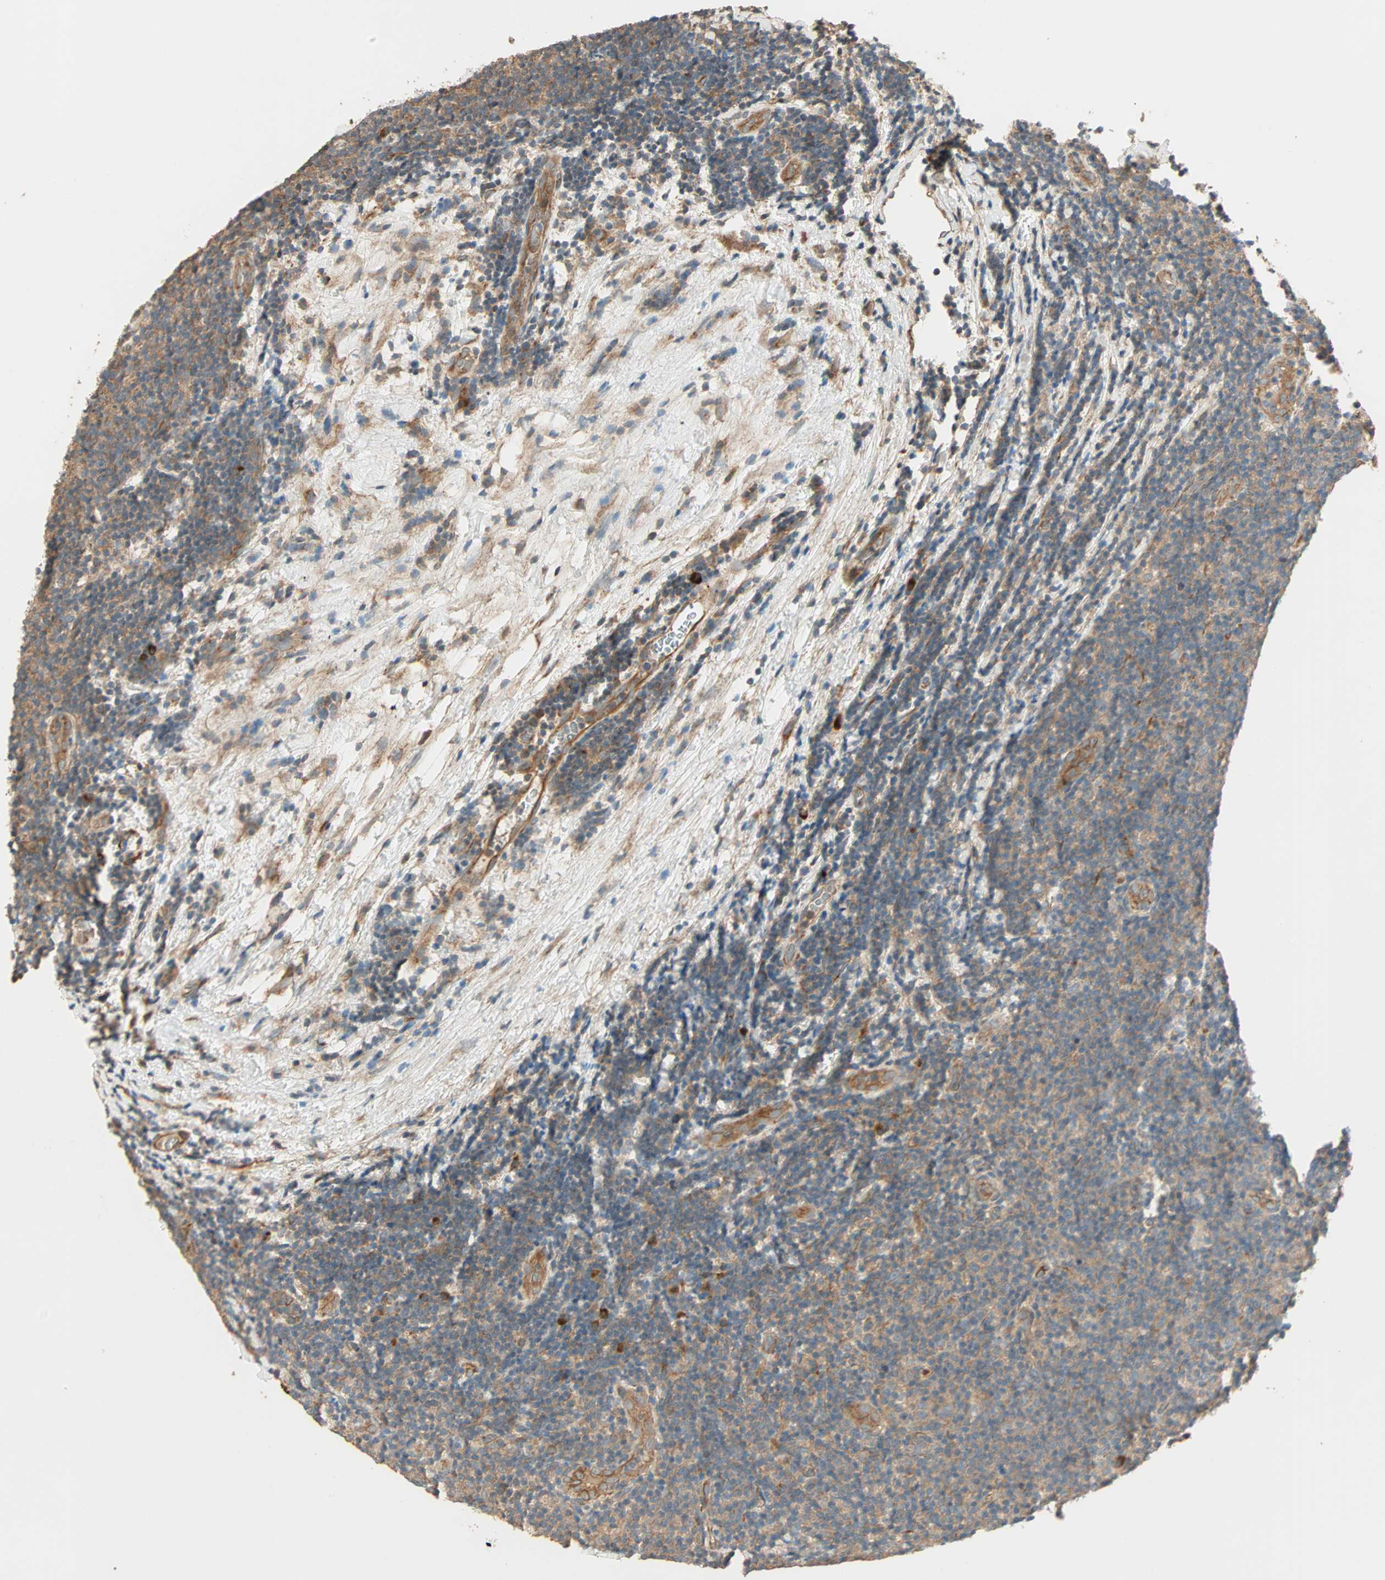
{"staining": {"intensity": "weak", "quantity": "25%-75%", "location": "cytoplasmic/membranous"}, "tissue": "lymphoma", "cell_type": "Tumor cells", "image_type": "cancer", "snomed": [{"axis": "morphology", "description": "Malignant lymphoma, non-Hodgkin's type, Low grade"}, {"axis": "topography", "description": "Lymph node"}], "caption": "The immunohistochemical stain shows weak cytoplasmic/membranous expression in tumor cells of lymphoma tissue.", "gene": "GALK1", "patient": {"sex": "male", "age": 83}}